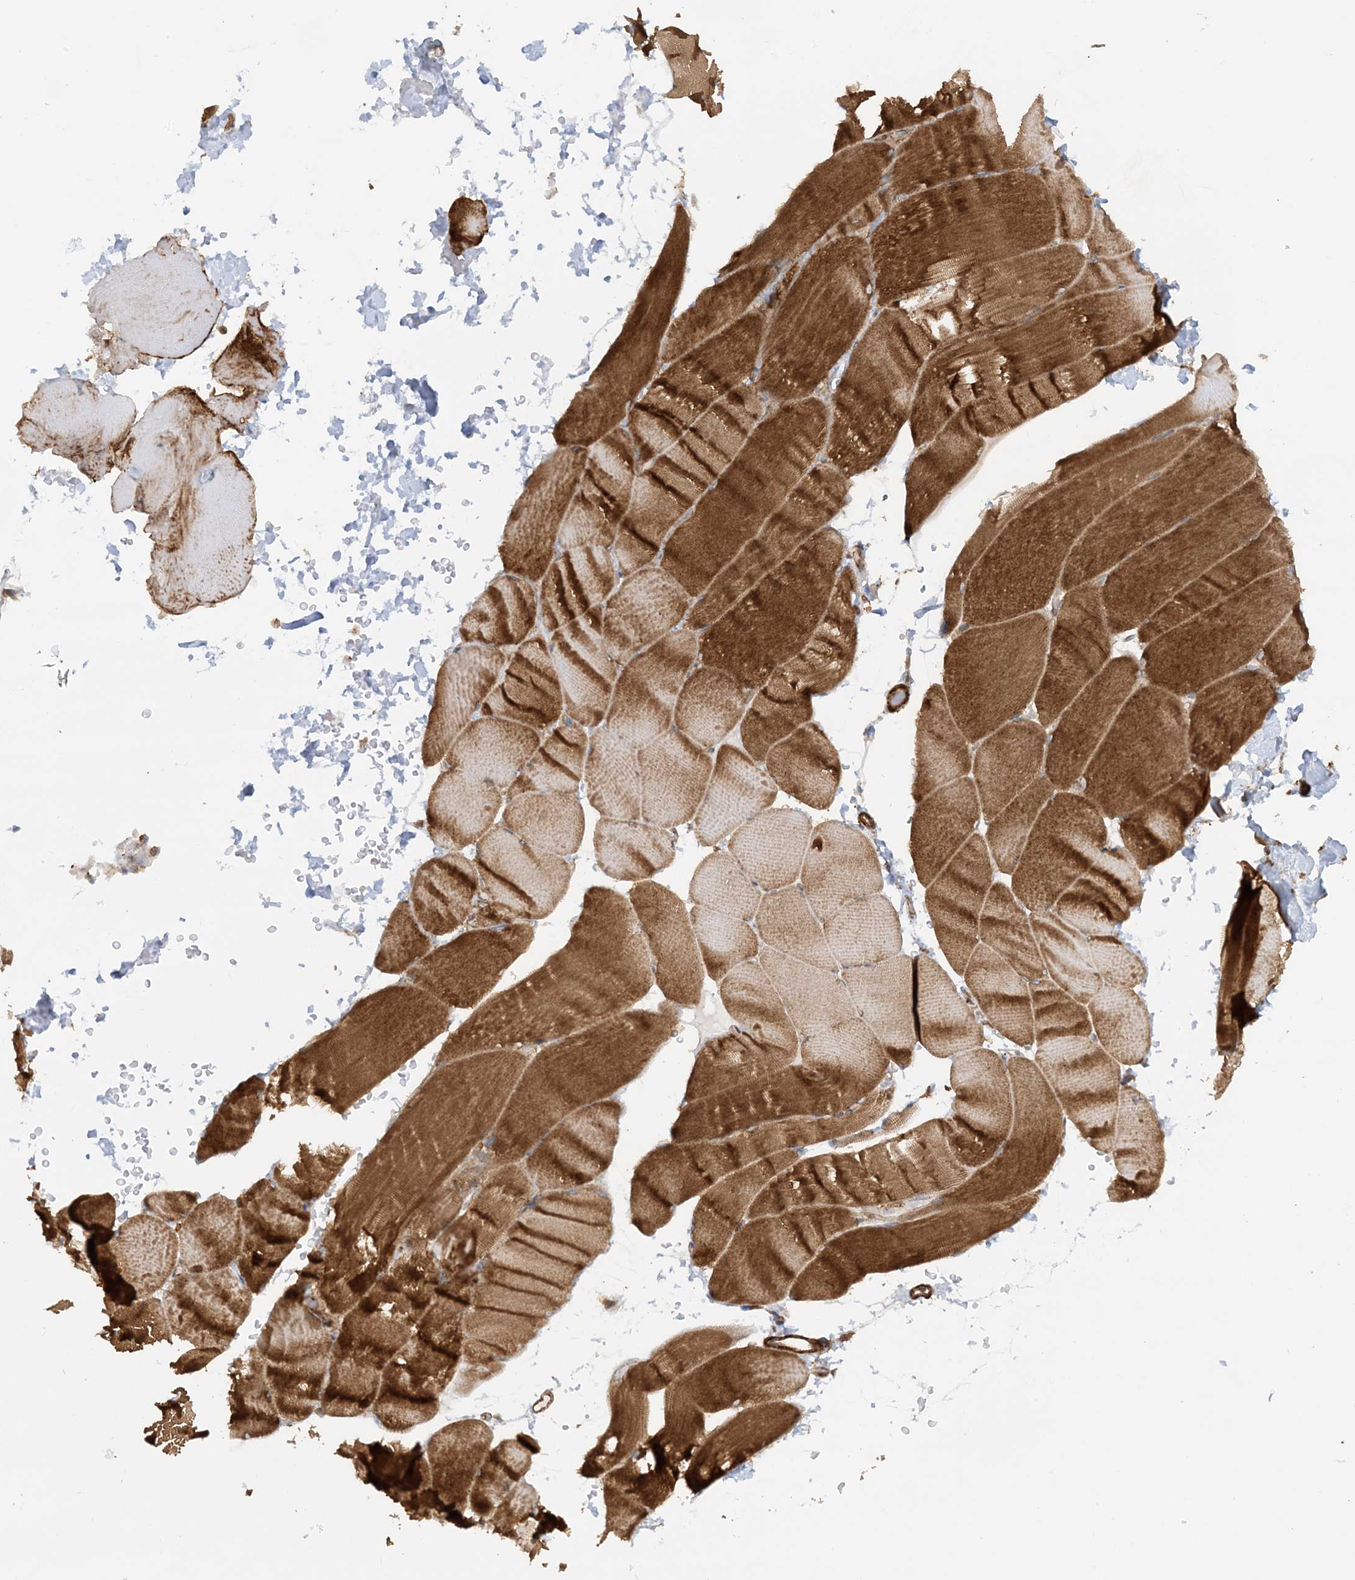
{"staining": {"intensity": "strong", "quantity": ">75%", "location": "cytoplasmic/membranous"}, "tissue": "skeletal muscle", "cell_type": "Myocytes", "image_type": "normal", "snomed": [{"axis": "morphology", "description": "Normal tissue, NOS"}, {"axis": "topography", "description": "Skeletal muscle"}, {"axis": "topography", "description": "Parathyroid gland"}], "caption": "This photomicrograph displays IHC staining of unremarkable skeletal muscle, with high strong cytoplasmic/membranous staining in about >75% of myocytes.", "gene": "STAM2", "patient": {"sex": "female", "age": 37}}